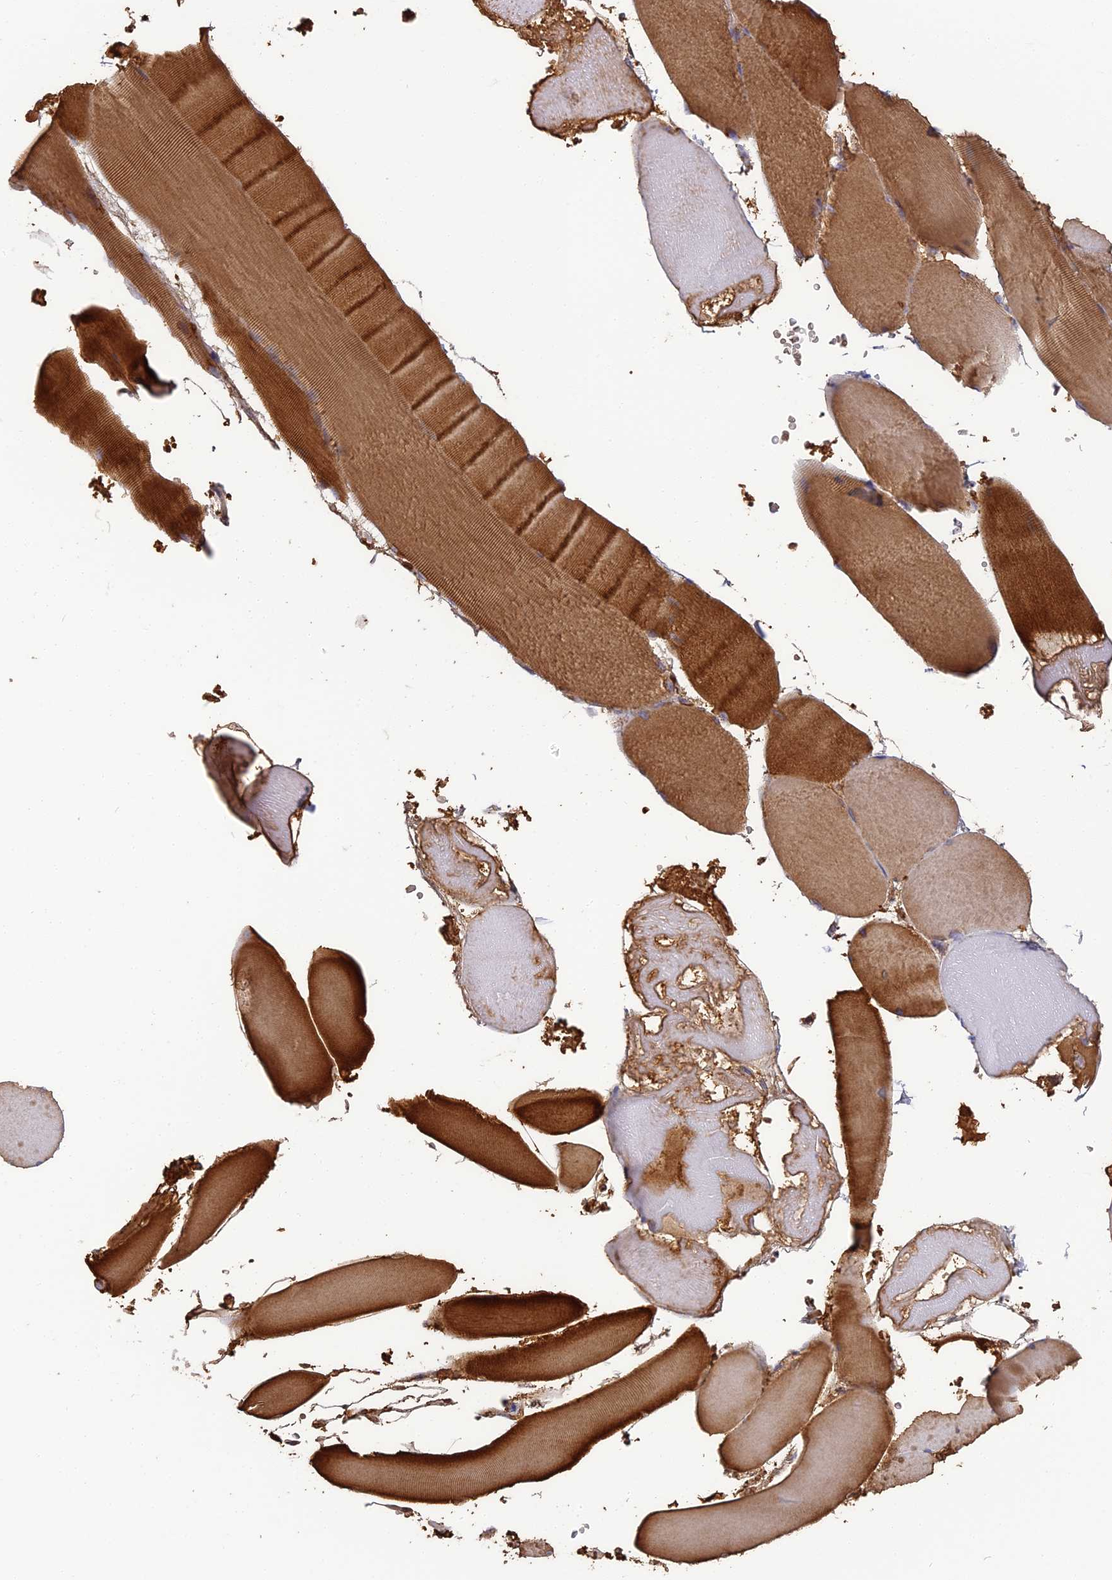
{"staining": {"intensity": "strong", "quantity": ">75%", "location": "cytoplasmic/membranous"}, "tissue": "skeletal muscle", "cell_type": "Myocytes", "image_type": "normal", "snomed": [{"axis": "morphology", "description": "Normal tissue, NOS"}, {"axis": "topography", "description": "Skeletal muscle"}, {"axis": "topography", "description": "Head-Neck"}], "caption": "Immunohistochemical staining of benign human skeletal muscle displays strong cytoplasmic/membranous protein staining in approximately >75% of myocytes.", "gene": "ERMAP", "patient": {"sex": "male", "age": 66}}